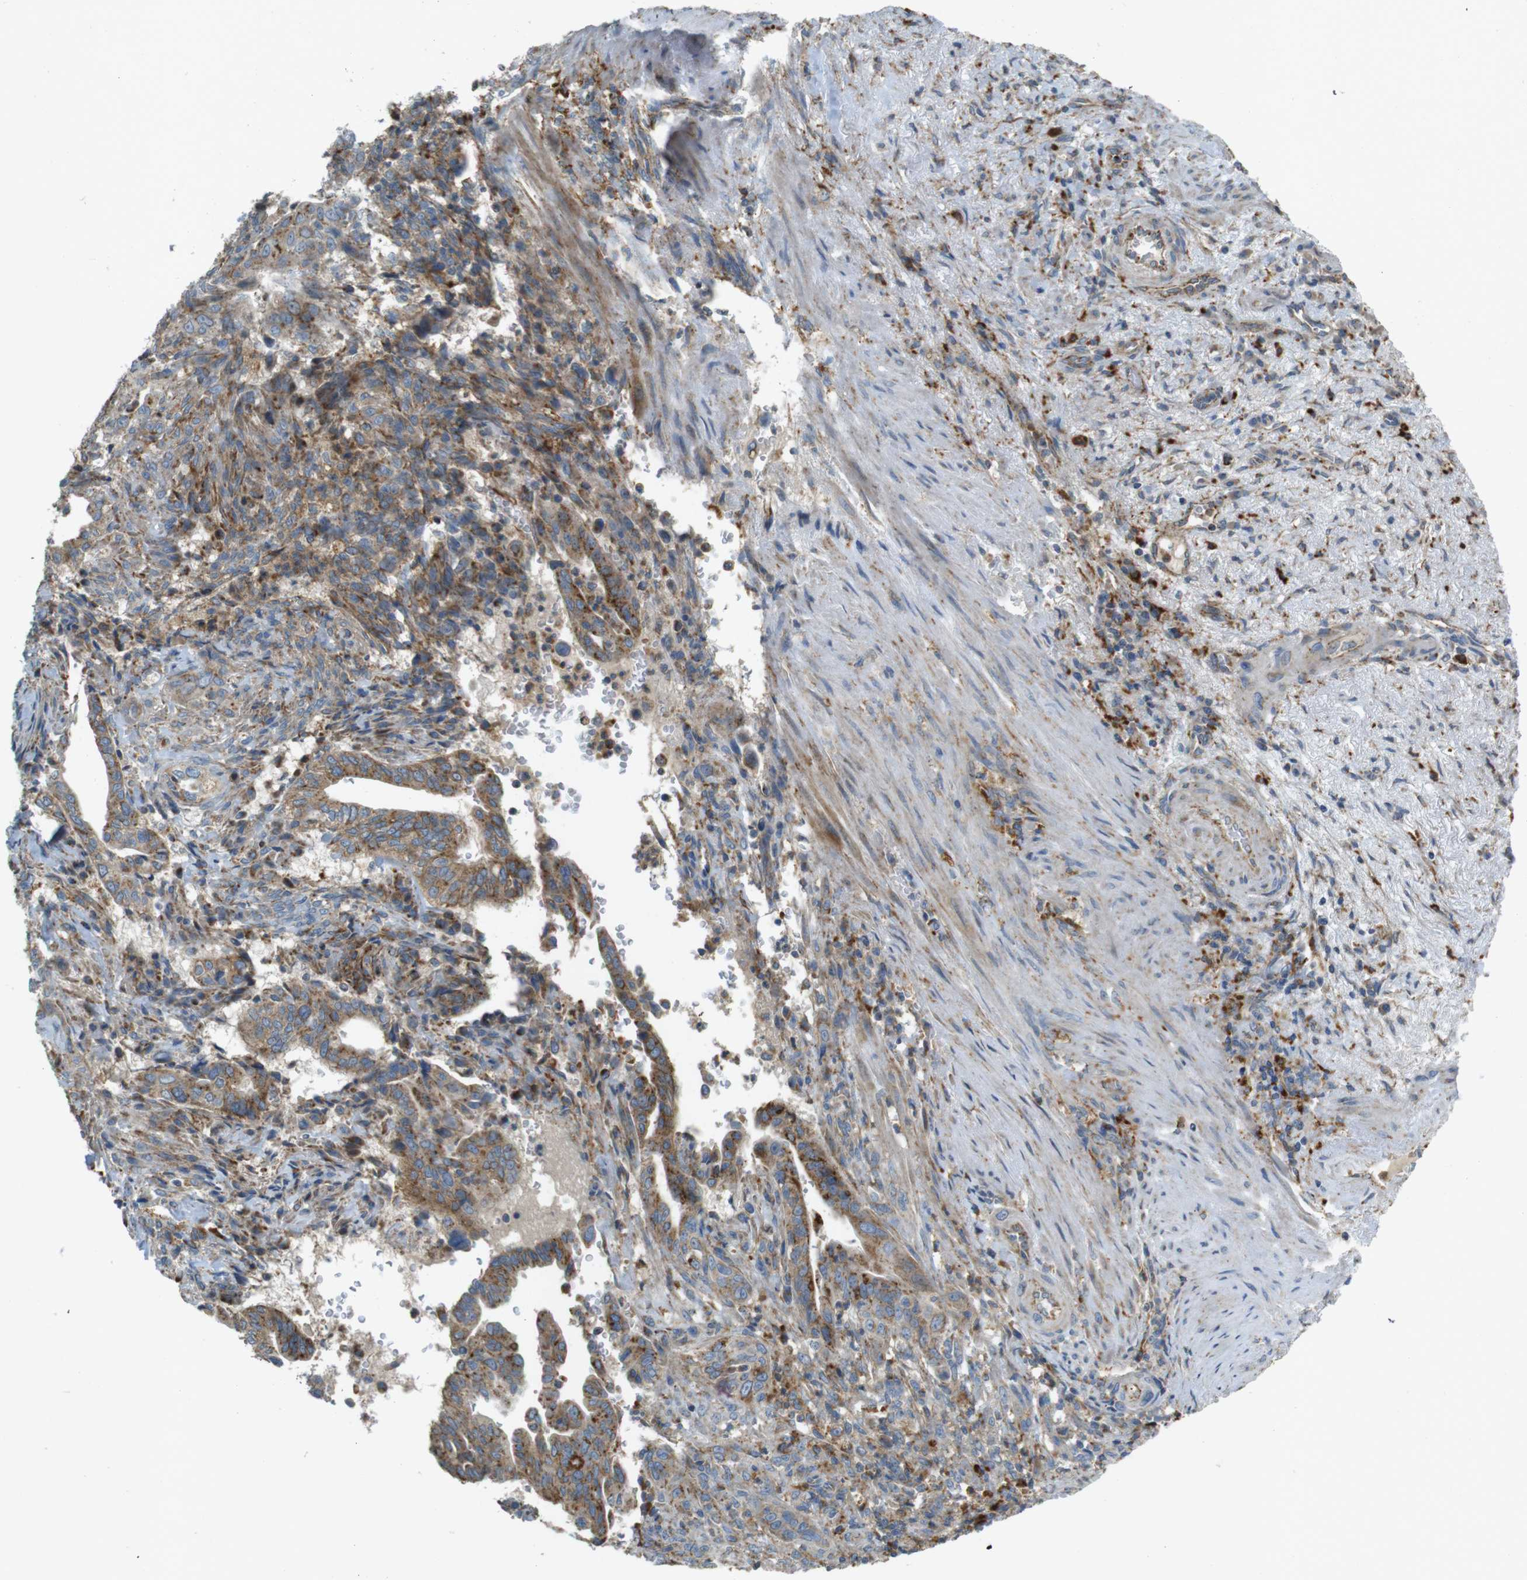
{"staining": {"intensity": "moderate", "quantity": ">75%", "location": "cytoplasmic/membranous"}, "tissue": "liver cancer", "cell_type": "Tumor cells", "image_type": "cancer", "snomed": [{"axis": "morphology", "description": "Cholangiocarcinoma"}, {"axis": "topography", "description": "Liver"}], "caption": "Immunohistochemistry histopathology image of human liver cancer stained for a protein (brown), which shows medium levels of moderate cytoplasmic/membranous staining in approximately >75% of tumor cells.", "gene": "LAMP1", "patient": {"sex": "female", "age": 67}}